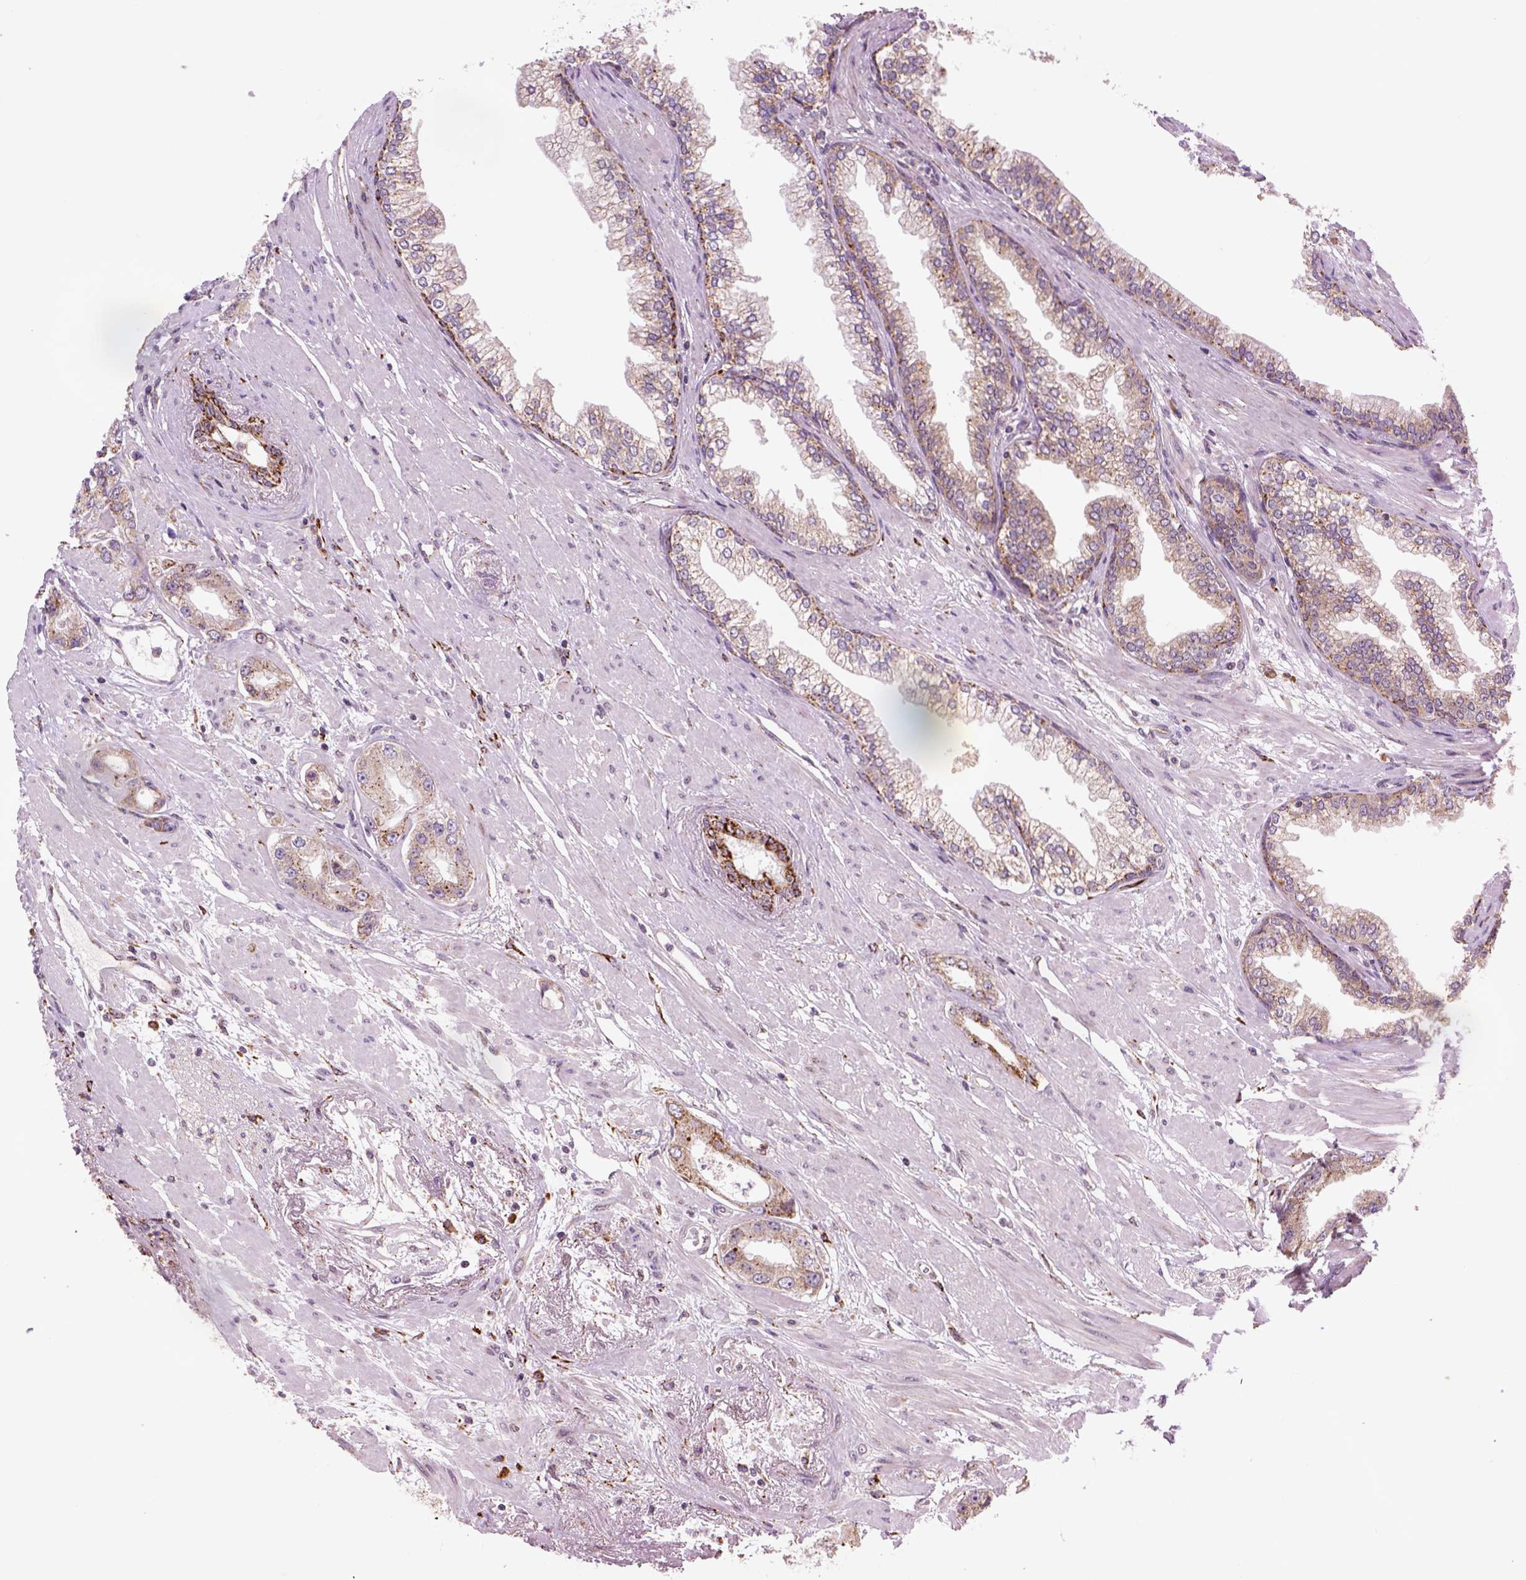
{"staining": {"intensity": "strong", "quantity": "<25%", "location": "cytoplasmic/membranous"}, "tissue": "prostate cancer", "cell_type": "Tumor cells", "image_type": "cancer", "snomed": [{"axis": "morphology", "description": "Adenocarcinoma, Low grade"}, {"axis": "topography", "description": "Prostate"}], "caption": "Brown immunohistochemical staining in prostate cancer exhibits strong cytoplasmic/membranous expression in about <25% of tumor cells.", "gene": "FZD7", "patient": {"sex": "male", "age": 60}}